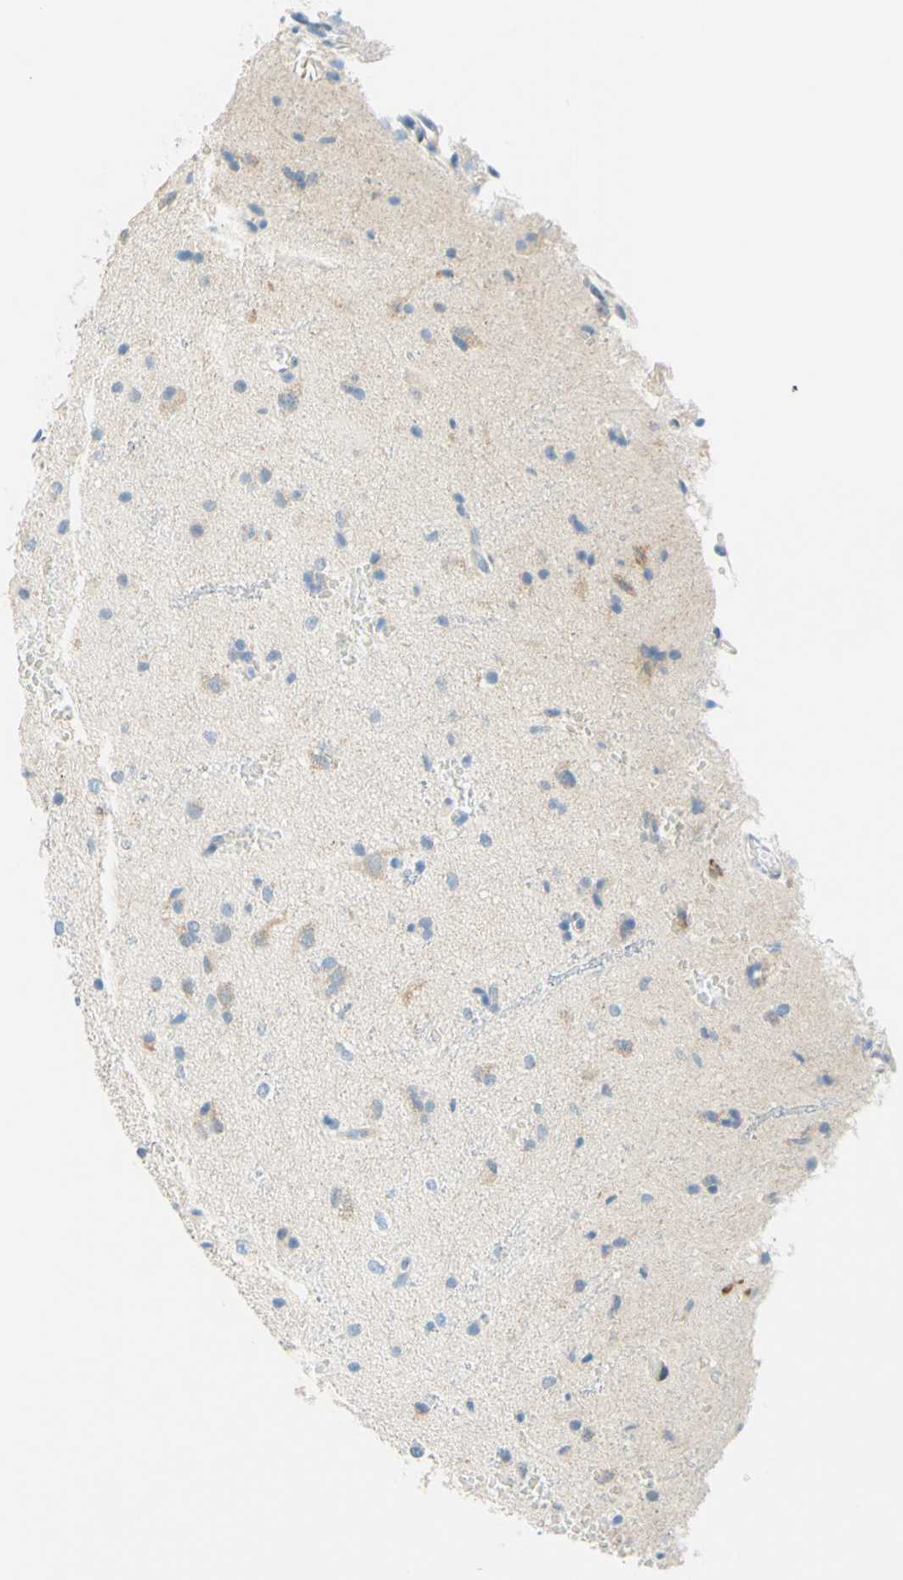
{"staining": {"intensity": "weak", "quantity": "<25%", "location": "cytoplasmic/membranous"}, "tissue": "glioma", "cell_type": "Tumor cells", "image_type": "cancer", "snomed": [{"axis": "morphology", "description": "Glioma, malignant, High grade"}, {"axis": "topography", "description": "Brain"}], "caption": "An immunohistochemistry photomicrograph of malignant high-grade glioma is shown. There is no staining in tumor cells of malignant high-grade glioma.", "gene": "TREM2", "patient": {"sex": "male", "age": 47}}